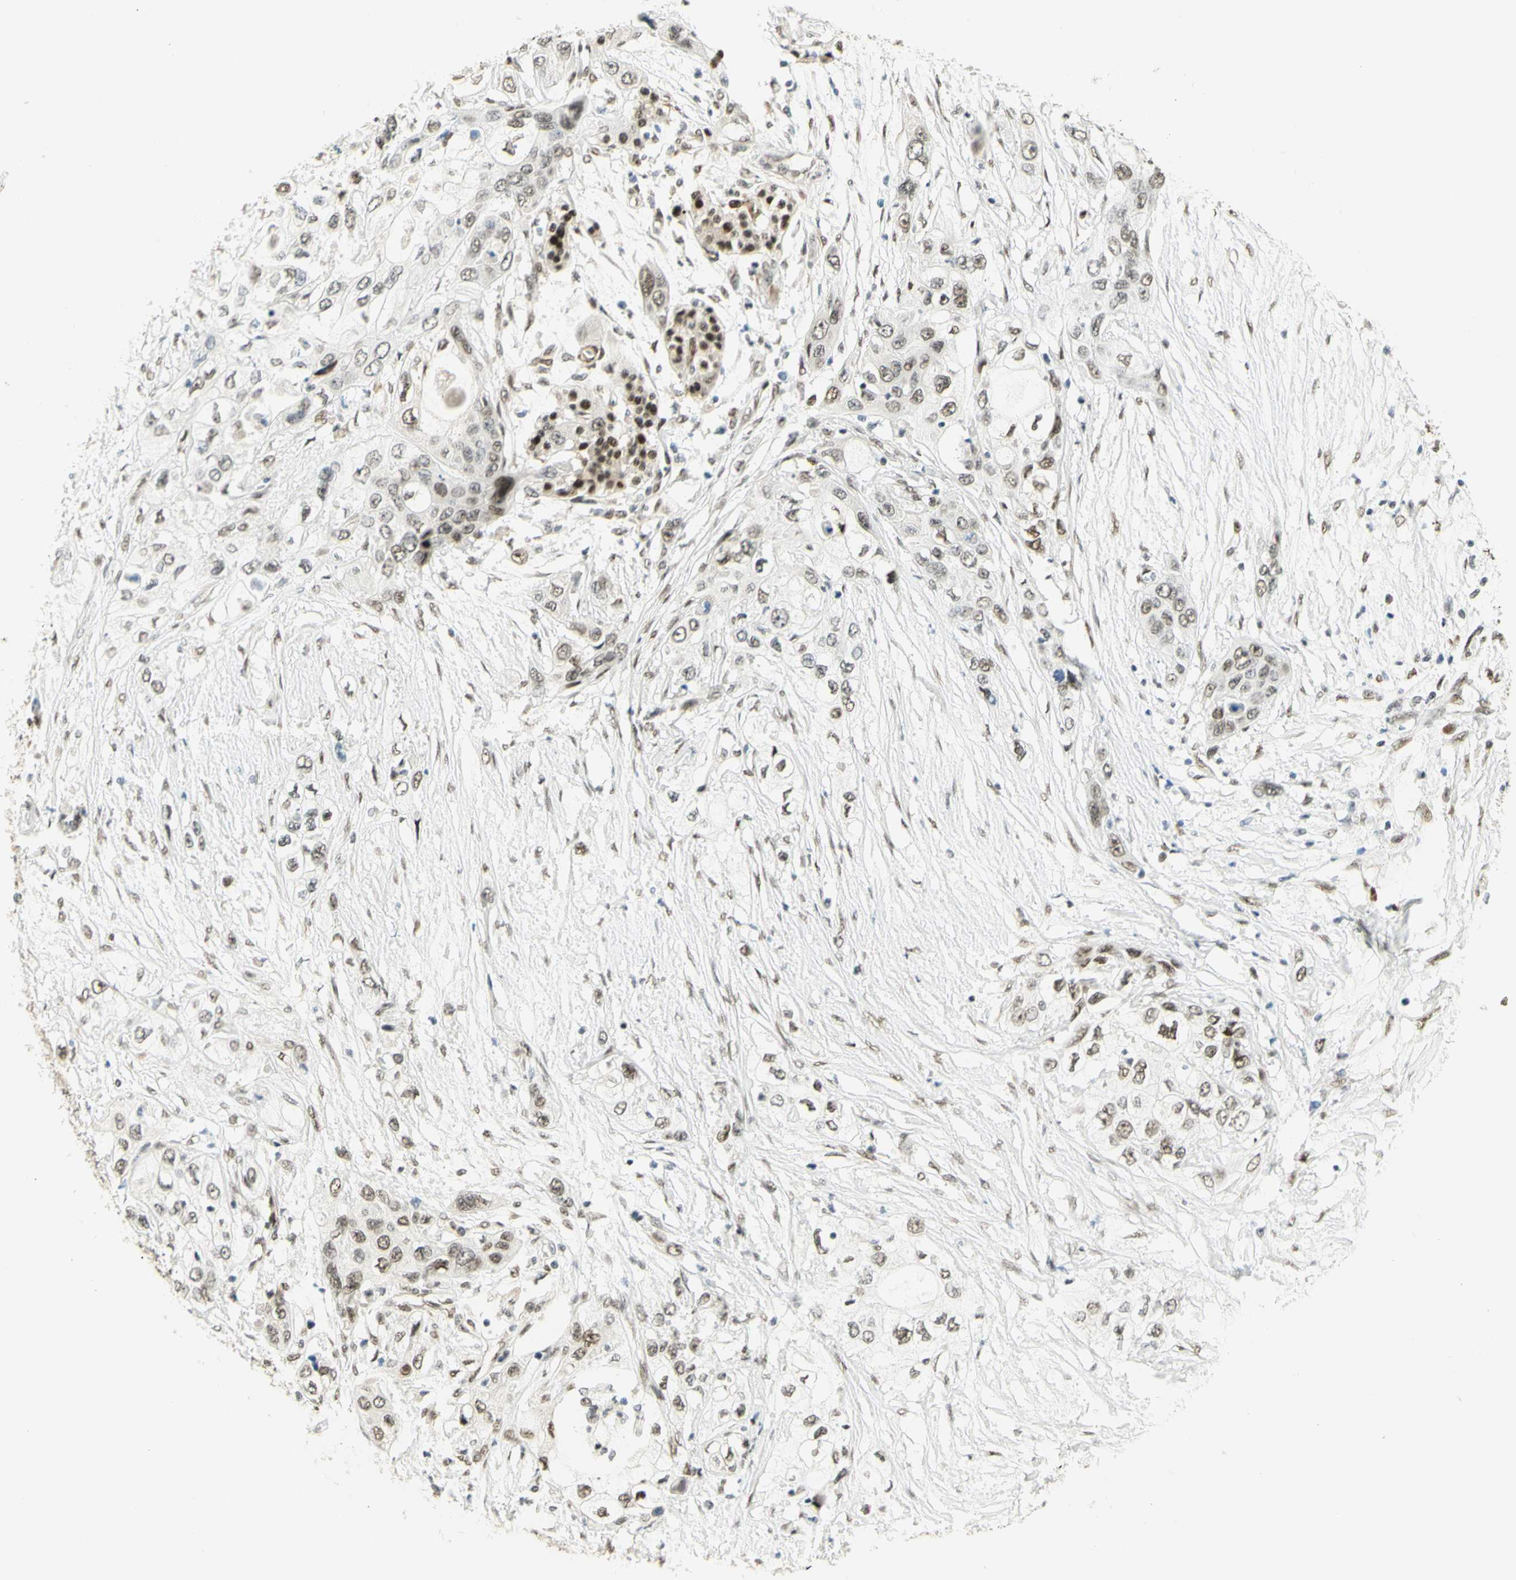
{"staining": {"intensity": "weak", "quantity": "25%-75%", "location": "nuclear"}, "tissue": "pancreatic cancer", "cell_type": "Tumor cells", "image_type": "cancer", "snomed": [{"axis": "morphology", "description": "Adenocarcinoma, NOS"}, {"axis": "topography", "description": "Pancreas"}], "caption": "This photomicrograph displays immunohistochemistry (IHC) staining of human adenocarcinoma (pancreatic), with low weak nuclear expression in about 25%-75% of tumor cells.", "gene": "DDX1", "patient": {"sex": "female", "age": 70}}